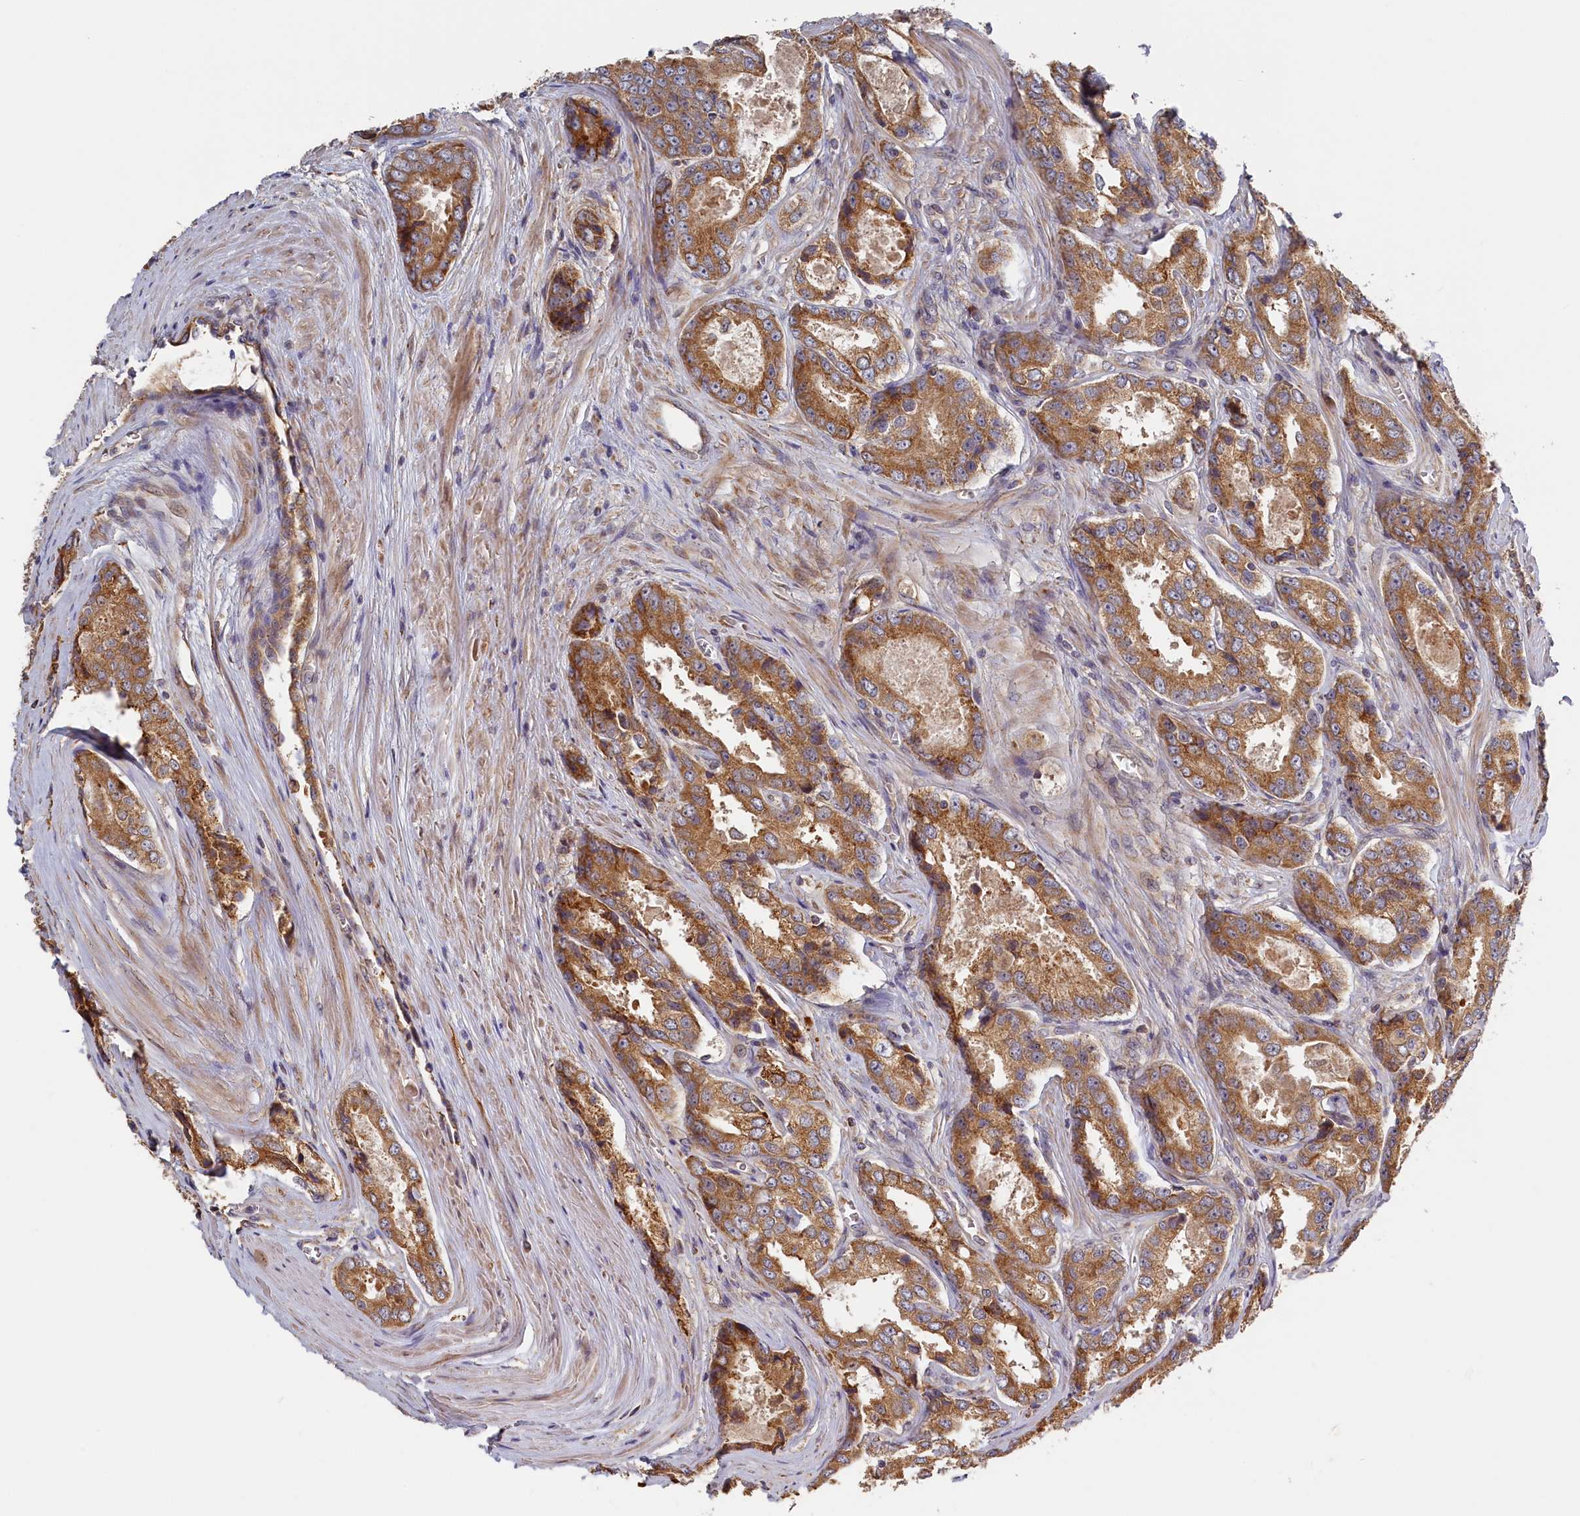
{"staining": {"intensity": "moderate", "quantity": ">75%", "location": "cytoplasmic/membranous"}, "tissue": "prostate cancer", "cell_type": "Tumor cells", "image_type": "cancer", "snomed": [{"axis": "morphology", "description": "Adenocarcinoma, Low grade"}, {"axis": "topography", "description": "Prostate"}], "caption": "Prostate low-grade adenocarcinoma tissue reveals moderate cytoplasmic/membranous expression in about >75% of tumor cells", "gene": "CEP44", "patient": {"sex": "male", "age": 68}}